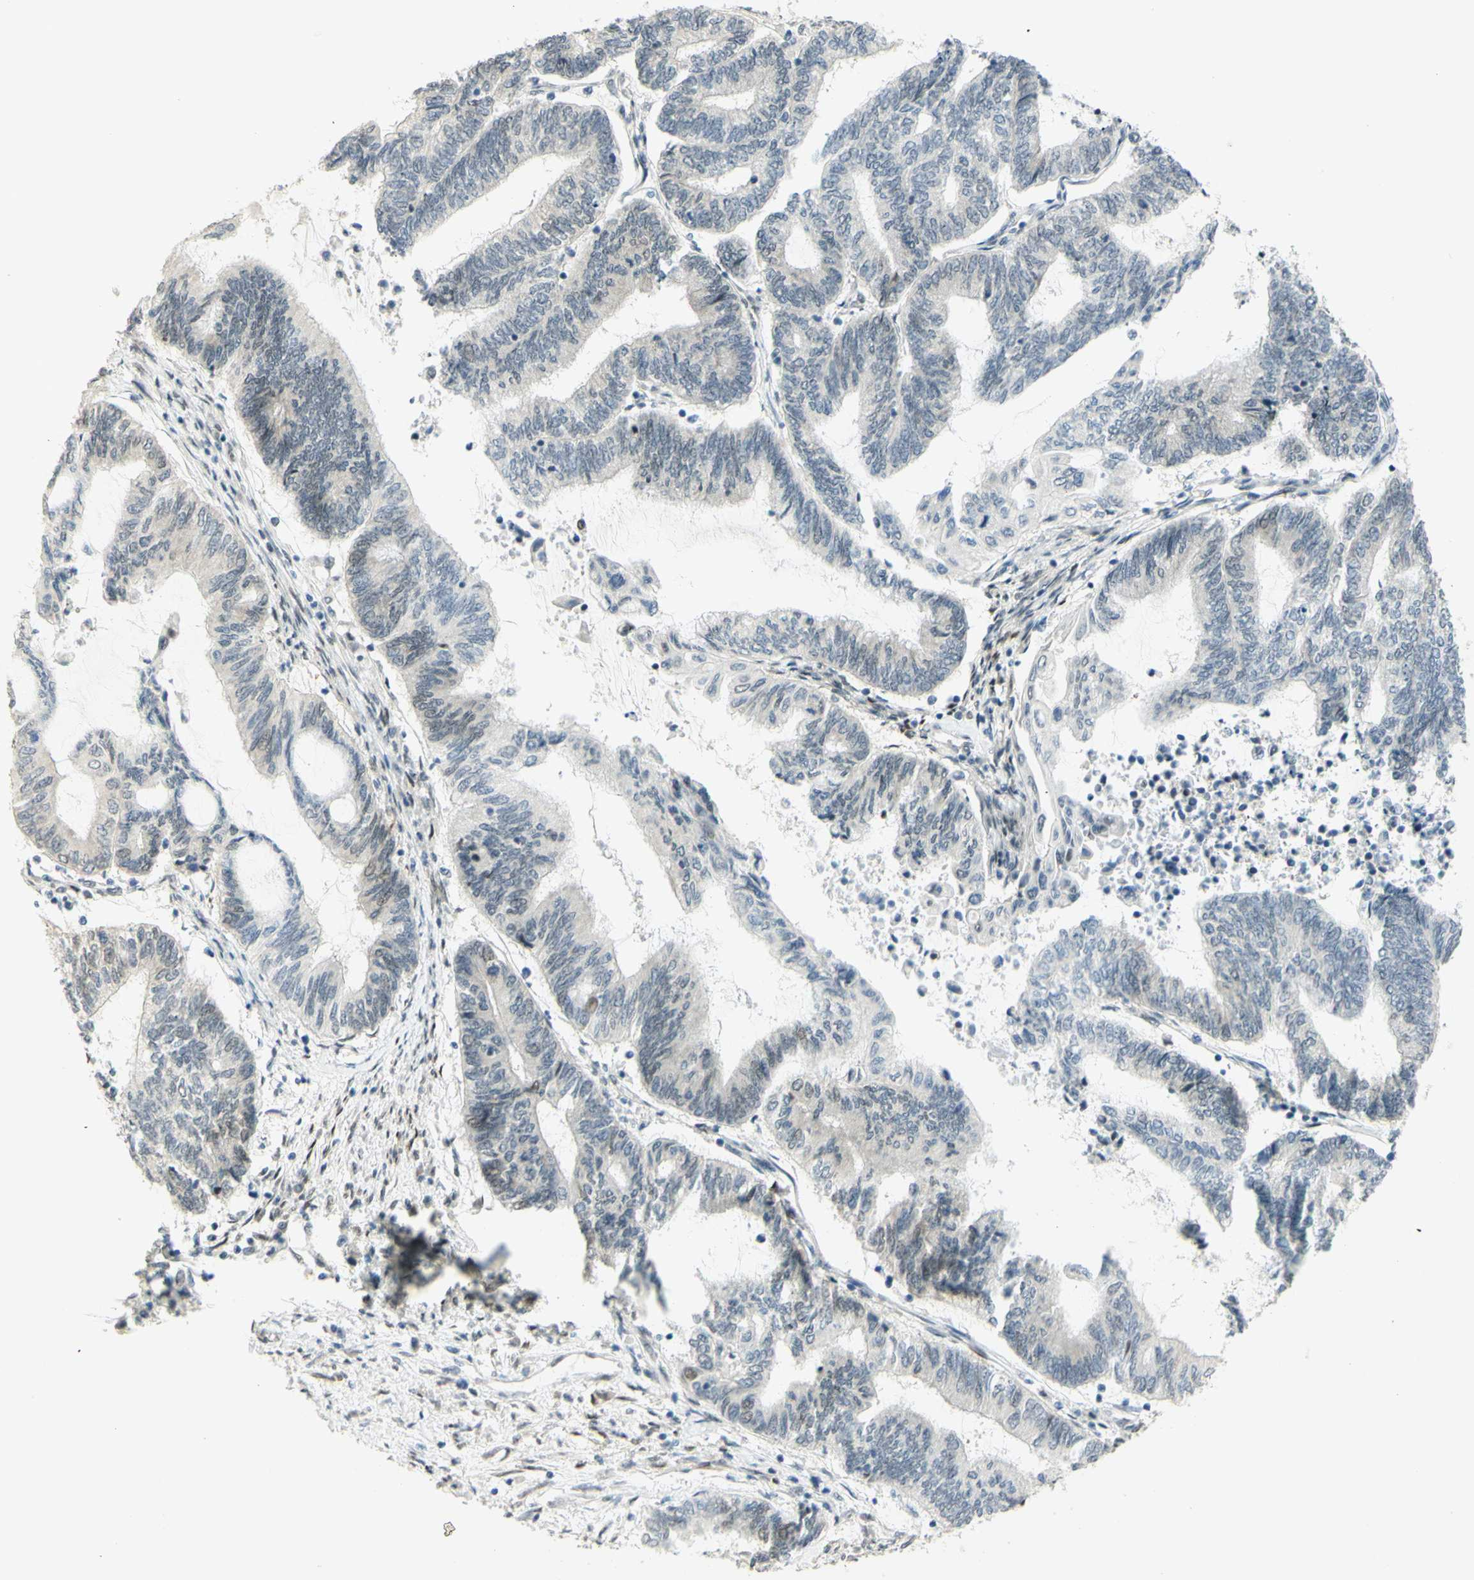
{"staining": {"intensity": "weak", "quantity": "<25%", "location": "nuclear"}, "tissue": "endometrial cancer", "cell_type": "Tumor cells", "image_type": "cancer", "snomed": [{"axis": "morphology", "description": "Adenocarcinoma, NOS"}, {"axis": "topography", "description": "Uterus"}, {"axis": "topography", "description": "Endometrium"}], "caption": "There is no significant staining in tumor cells of adenocarcinoma (endometrial).", "gene": "DDX1", "patient": {"sex": "female", "age": 70}}